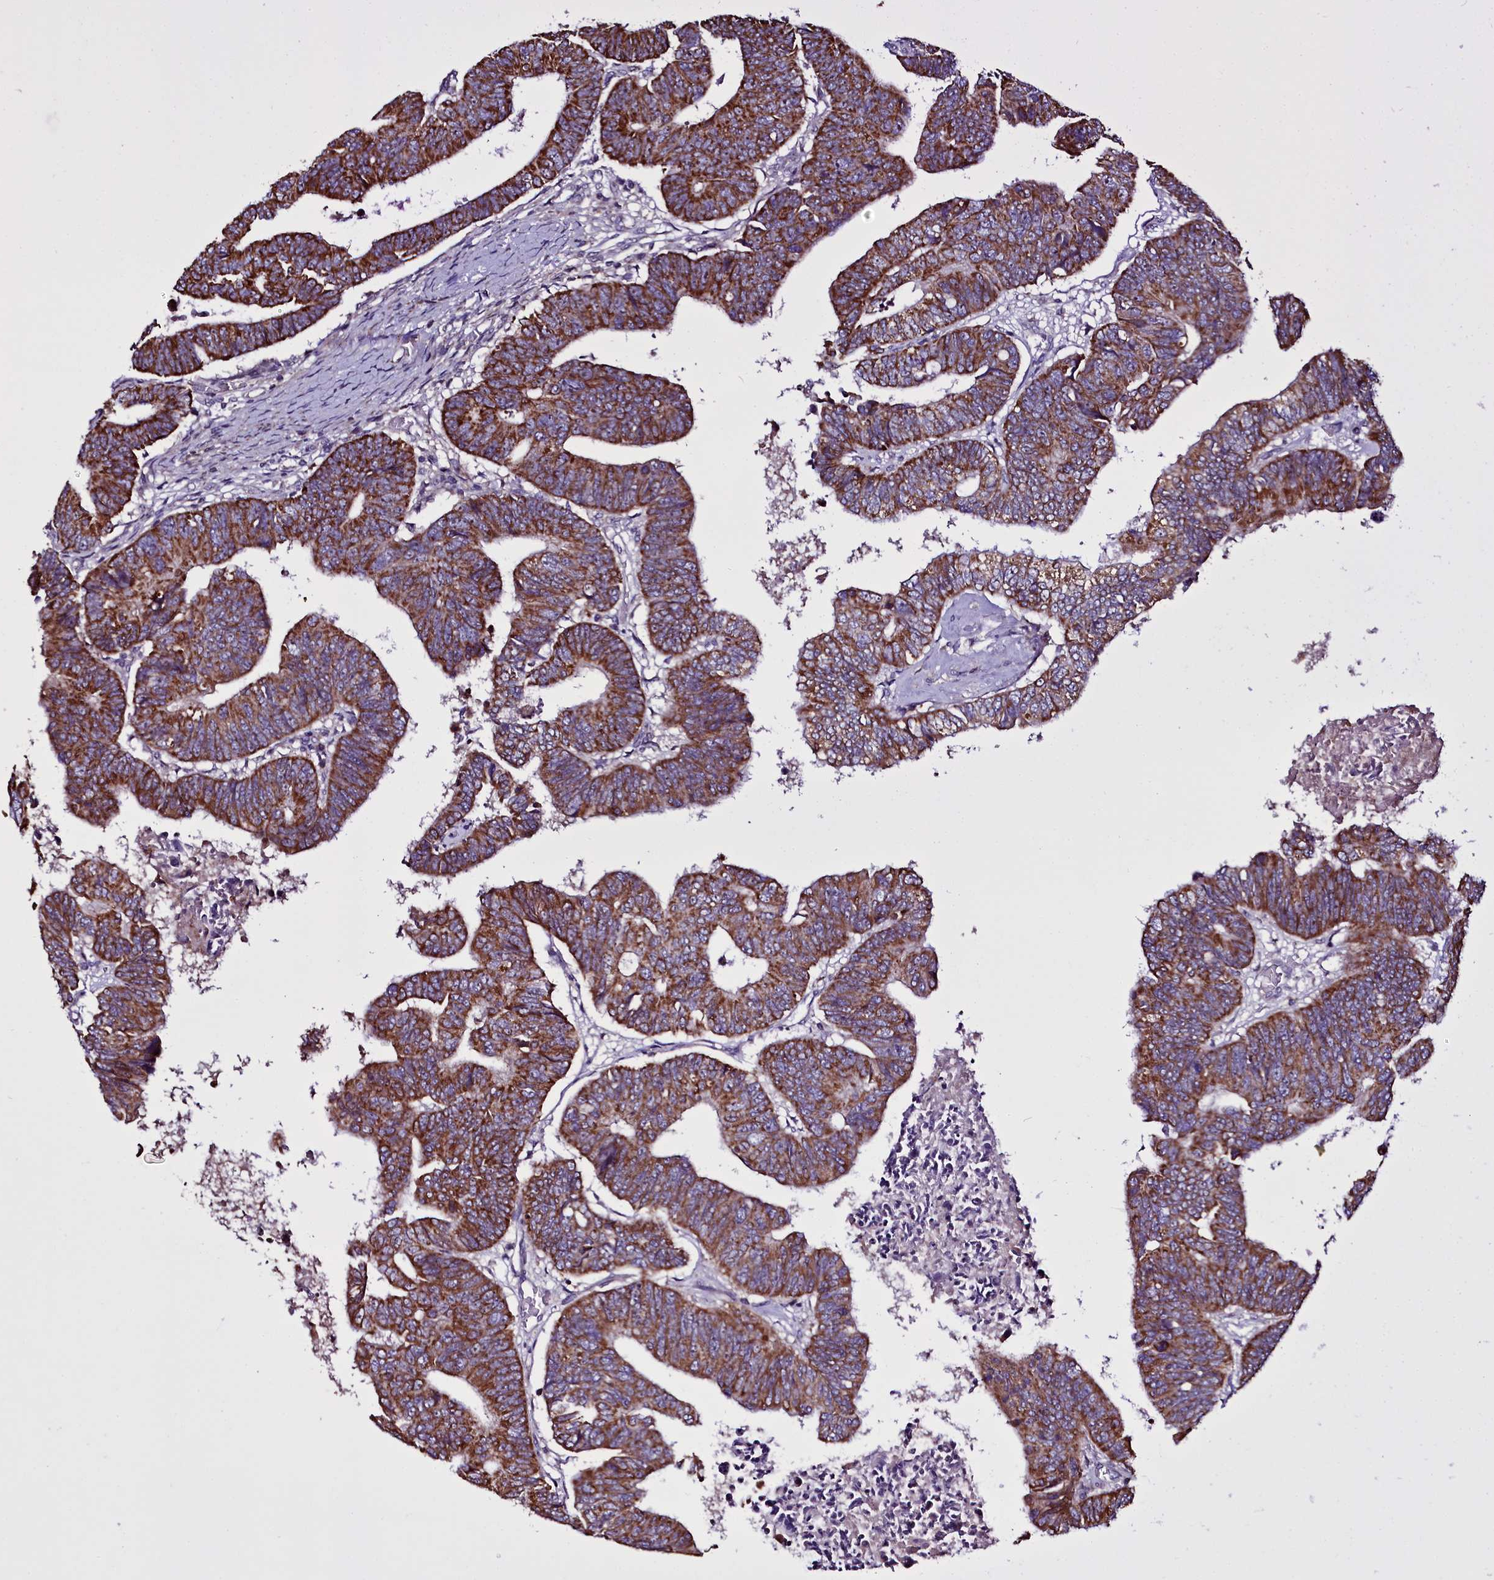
{"staining": {"intensity": "moderate", "quantity": ">75%", "location": "cytoplasmic/membranous"}, "tissue": "colorectal cancer", "cell_type": "Tumor cells", "image_type": "cancer", "snomed": [{"axis": "morphology", "description": "Adenocarcinoma, NOS"}, {"axis": "topography", "description": "Rectum"}], "caption": "Colorectal cancer stained with a brown dye reveals moderate cytoplasmic/membranous positive staining in about >75% of tumor cells.", "gene": "NAA80", "patient": {"sex": "female", "age": 65}}